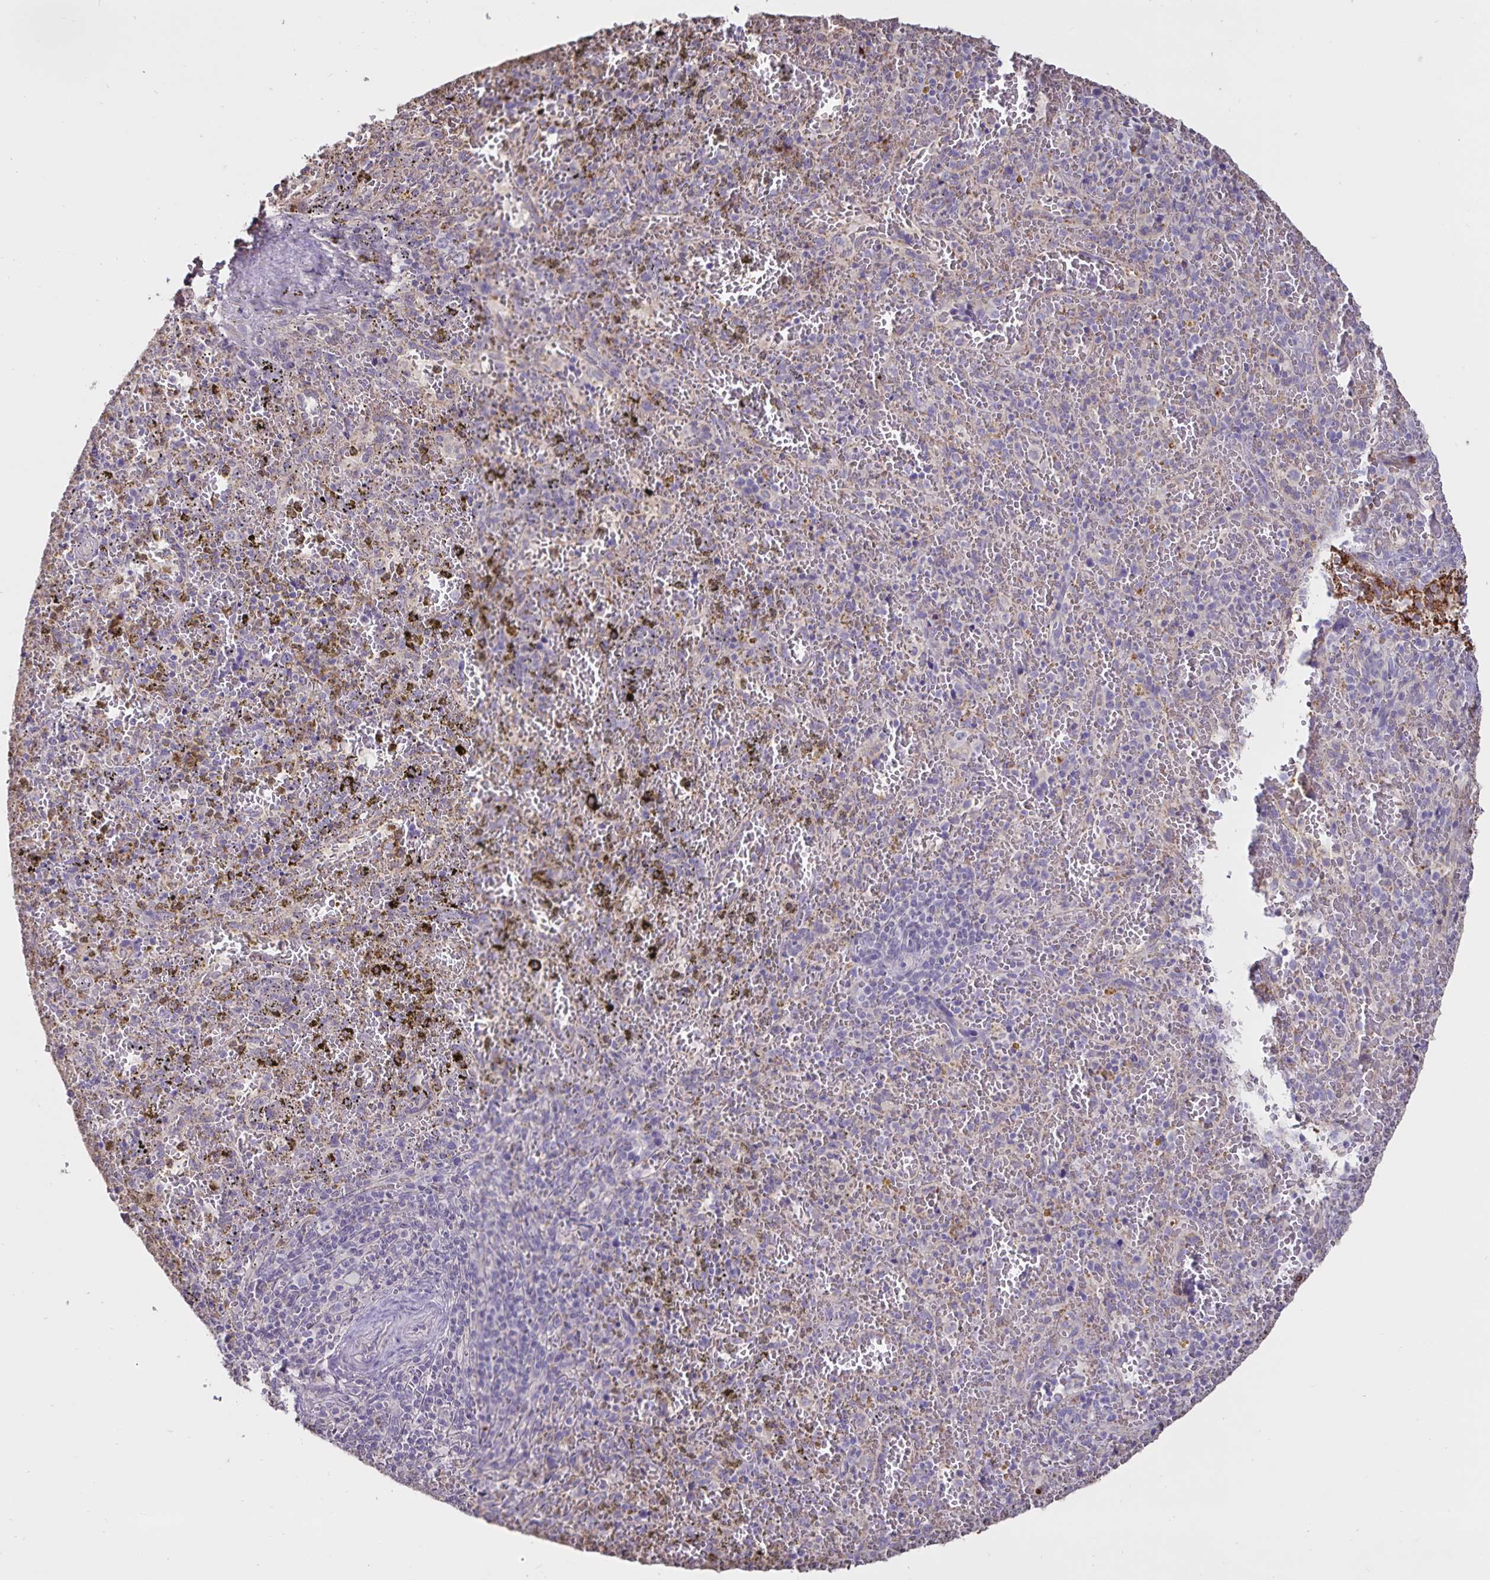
{"staining": {"intensity": "negative", "quantity": "none", "location": "none"}, "tissue": "spleen", "cell_type": "Cells in red pulp", "image_type": "normal", "snomed": [{"axis": "morphology", "description": "Normal tissue, NOS"}, {"axis": "topography", "description": "Spleen"}], "caption": "High power microscopy photomicrograph of an IHC micrograph of normal spleen, revealing no significant expression in cells in red pulp. (Immunohistochemistry, brightfield microscopy, high magnification).", "gene": "FGG", "patient": {"sex": "female", "age": 50}}